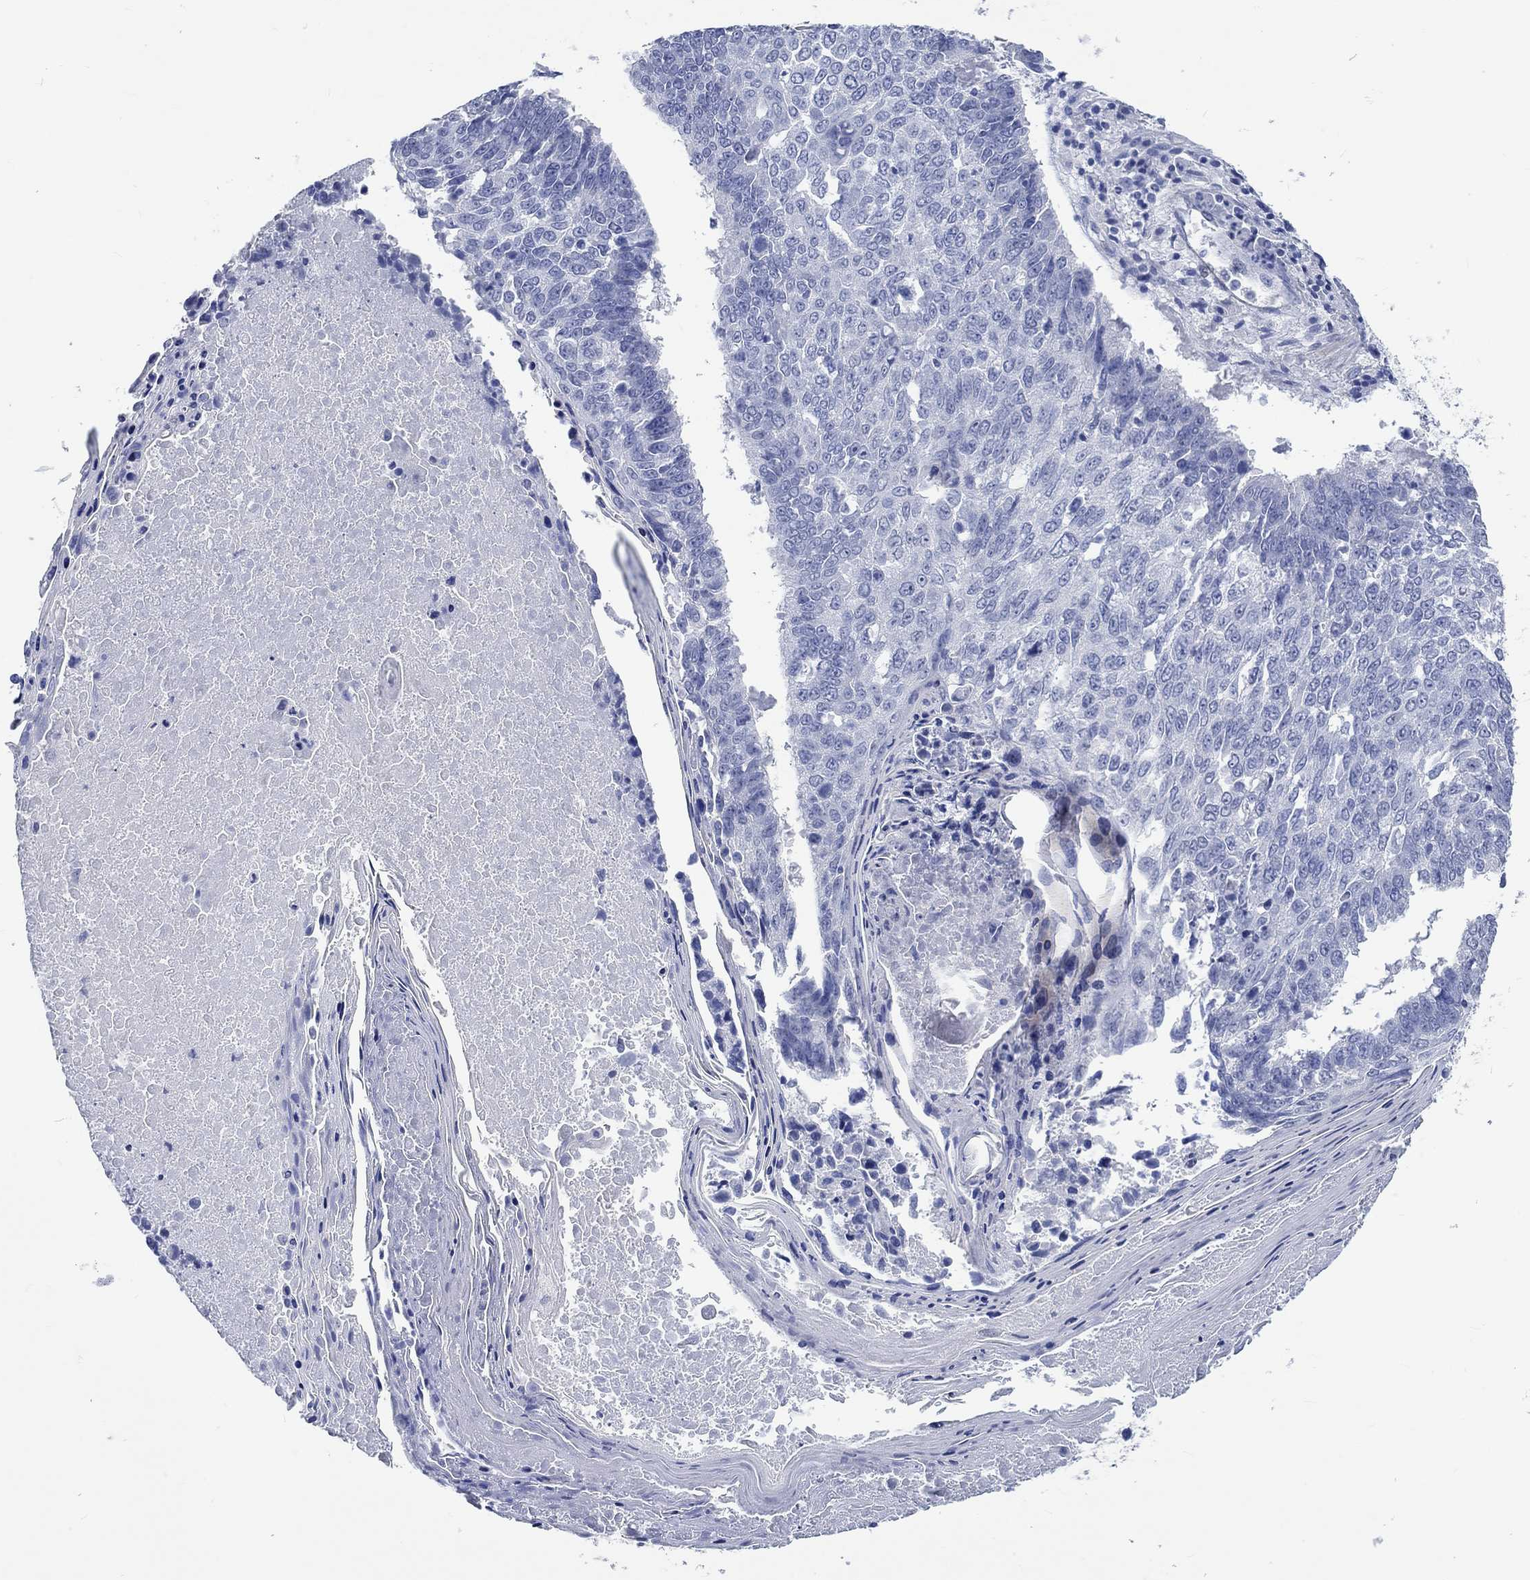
{"staining": {"intensity": "negative", "quantity": "none", "location": "none"}, "tissue": "lung cancer", "cell_type": "Tumor cells", "image_type": "cancer", "snomed": [{"axis": "morphology", "description": "Squamous cell carcinoma, NOS"}, {"axis": "topography", "description": "Lung"}], "caption": "Tumor cells are negative for protein expression in human squamous cell carcinoma (lung).", "gene": "C4orf47", "patient": {"sex": "male", "age": 73}}